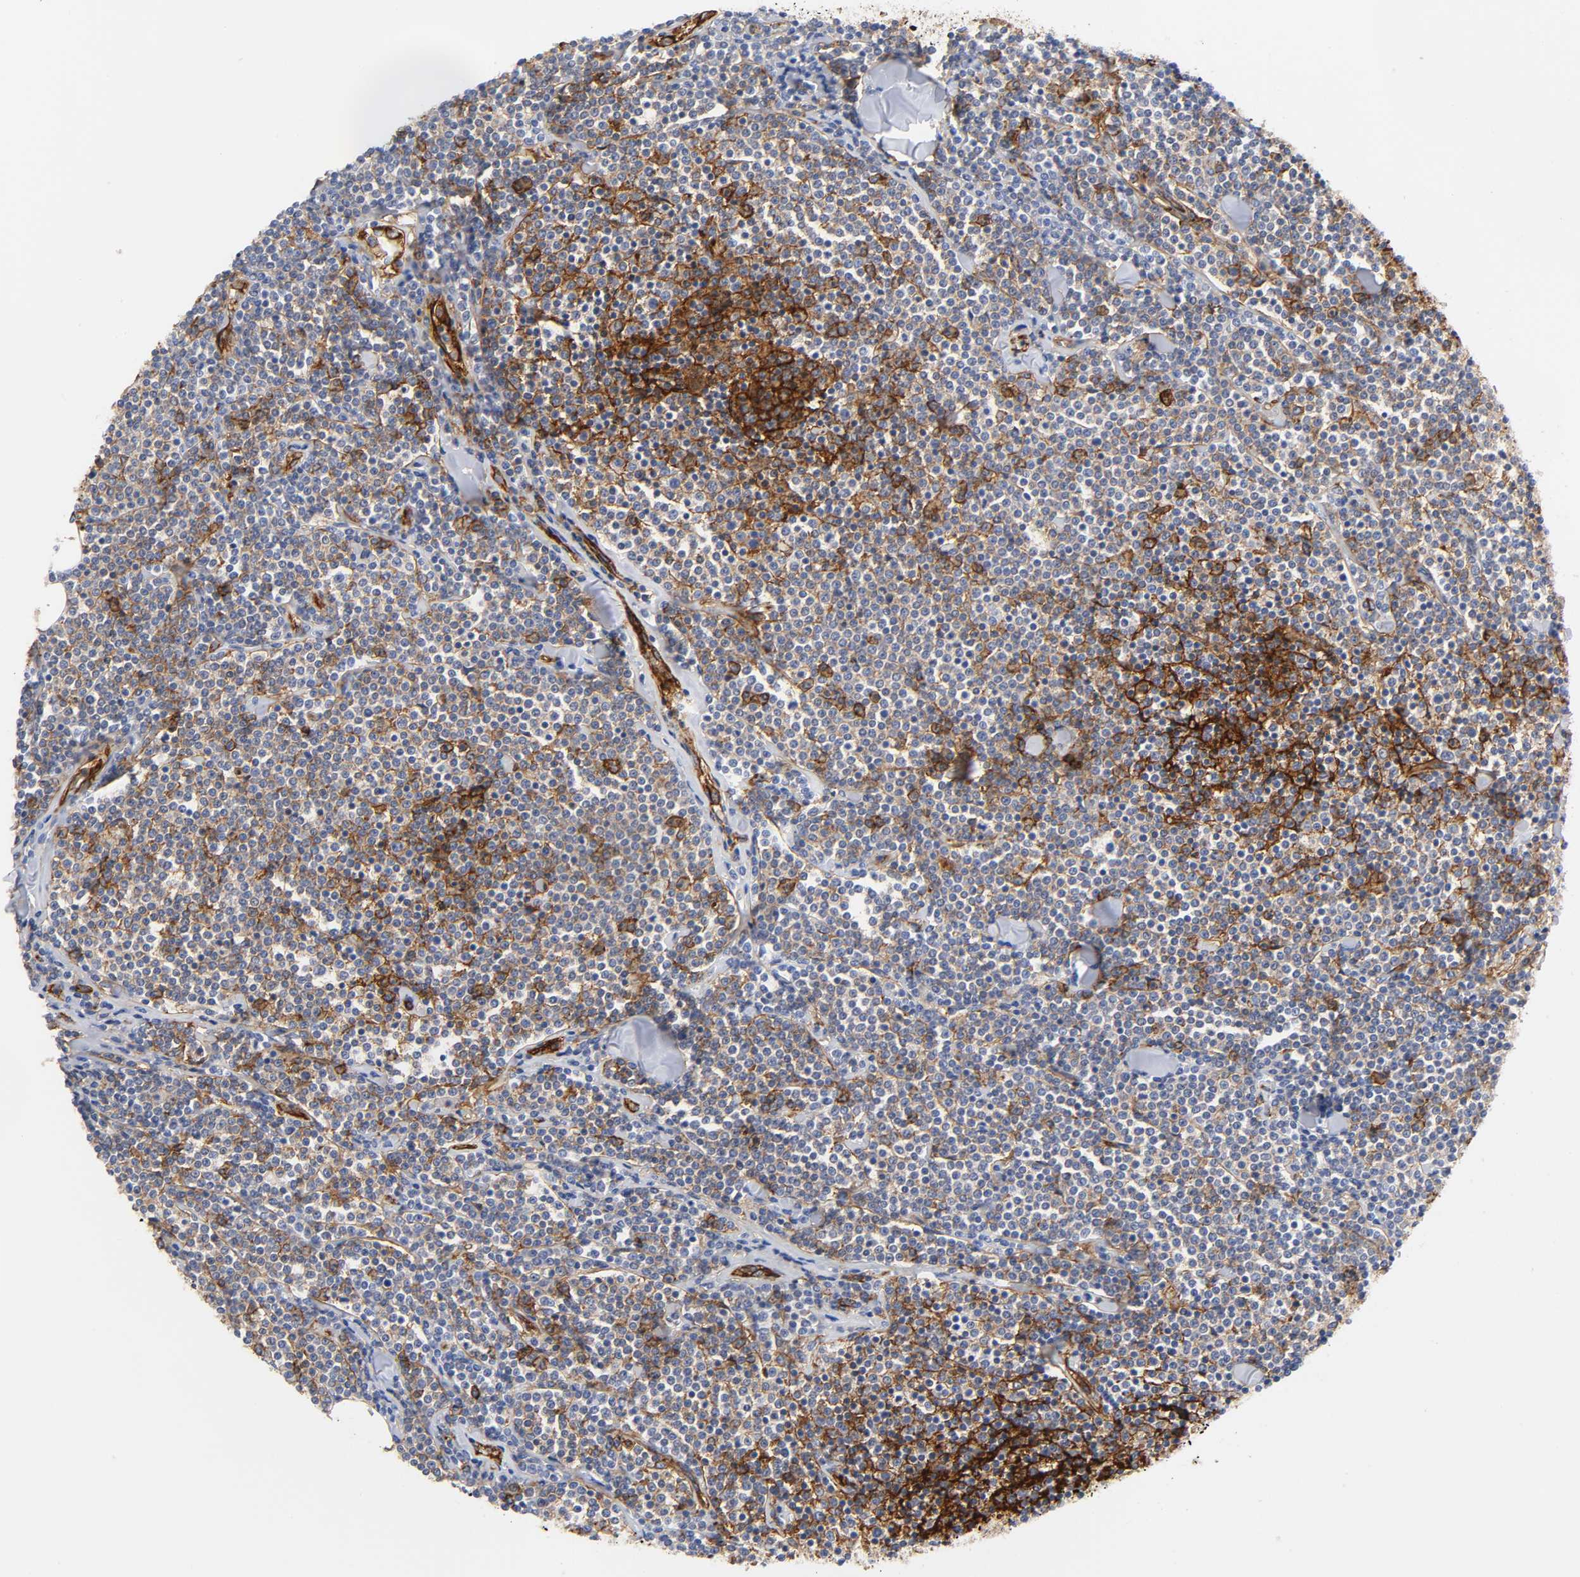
{"staining": {"intensity": "strong", "quantity": "<25%", "location": "cytoplasmic/membranous"}, "tissue": "lymphoma", "cell_type": "Tumor cells", "image_type": "cancer", "snomed": [{"axis": "morphology", "description": "Malignant lymphoma, non-Hodgkin's type, Low grade"}, {"axis": "topography", "description": "Soft tissue"}], "caption": "DAB (3,3'-diaminobenzidine) immunohistochemical staining of human malignant lymphoma, non-Hodgkin's type (low-grade) reveals strong cytoplasmic/membranous protein staining in approximately <25% of tumor cells.", "gene": "ICAM1", "patient": {"sex": "male", "age": 92}}